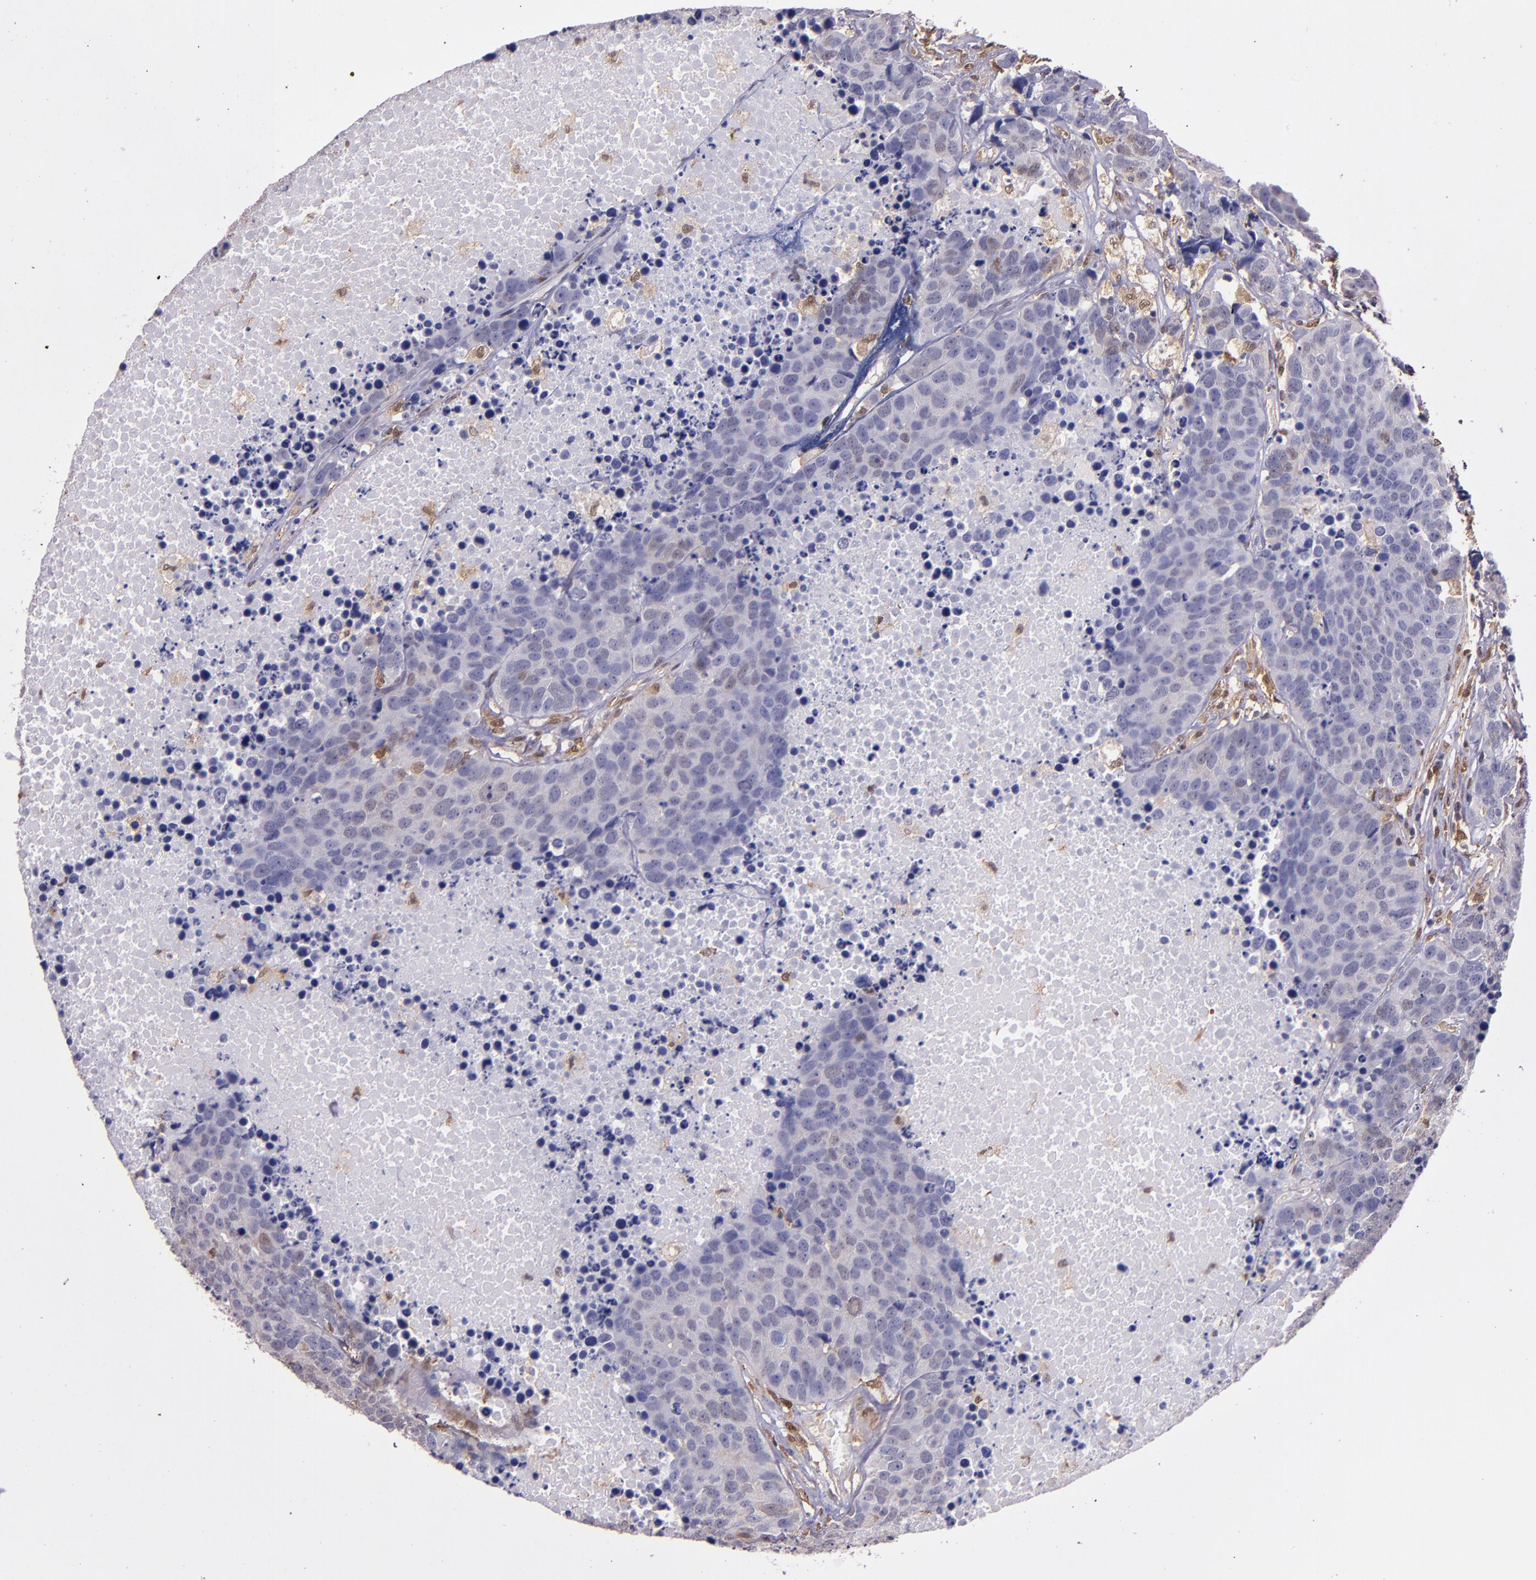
{"staining": {"intensity": "weak", "quantity": "<25%", "location": "nuclear"}, "tissue": "carcinoid", "cell_type": "Tumor cells", "image_type": "cancer", "snomed": [{"axis": "morphology", "description": "Carcinoid, malignant, NOS"}, {"axis": "topography", "description": "Lung"}], "caption": "This is a photomicrograph of immunohistochemistry (IHC) staining of malignant carcinoid, which shows no positivity in tumor cells.", "gene": "STAT6", "patient": {"sex": "male", "age": 60}}